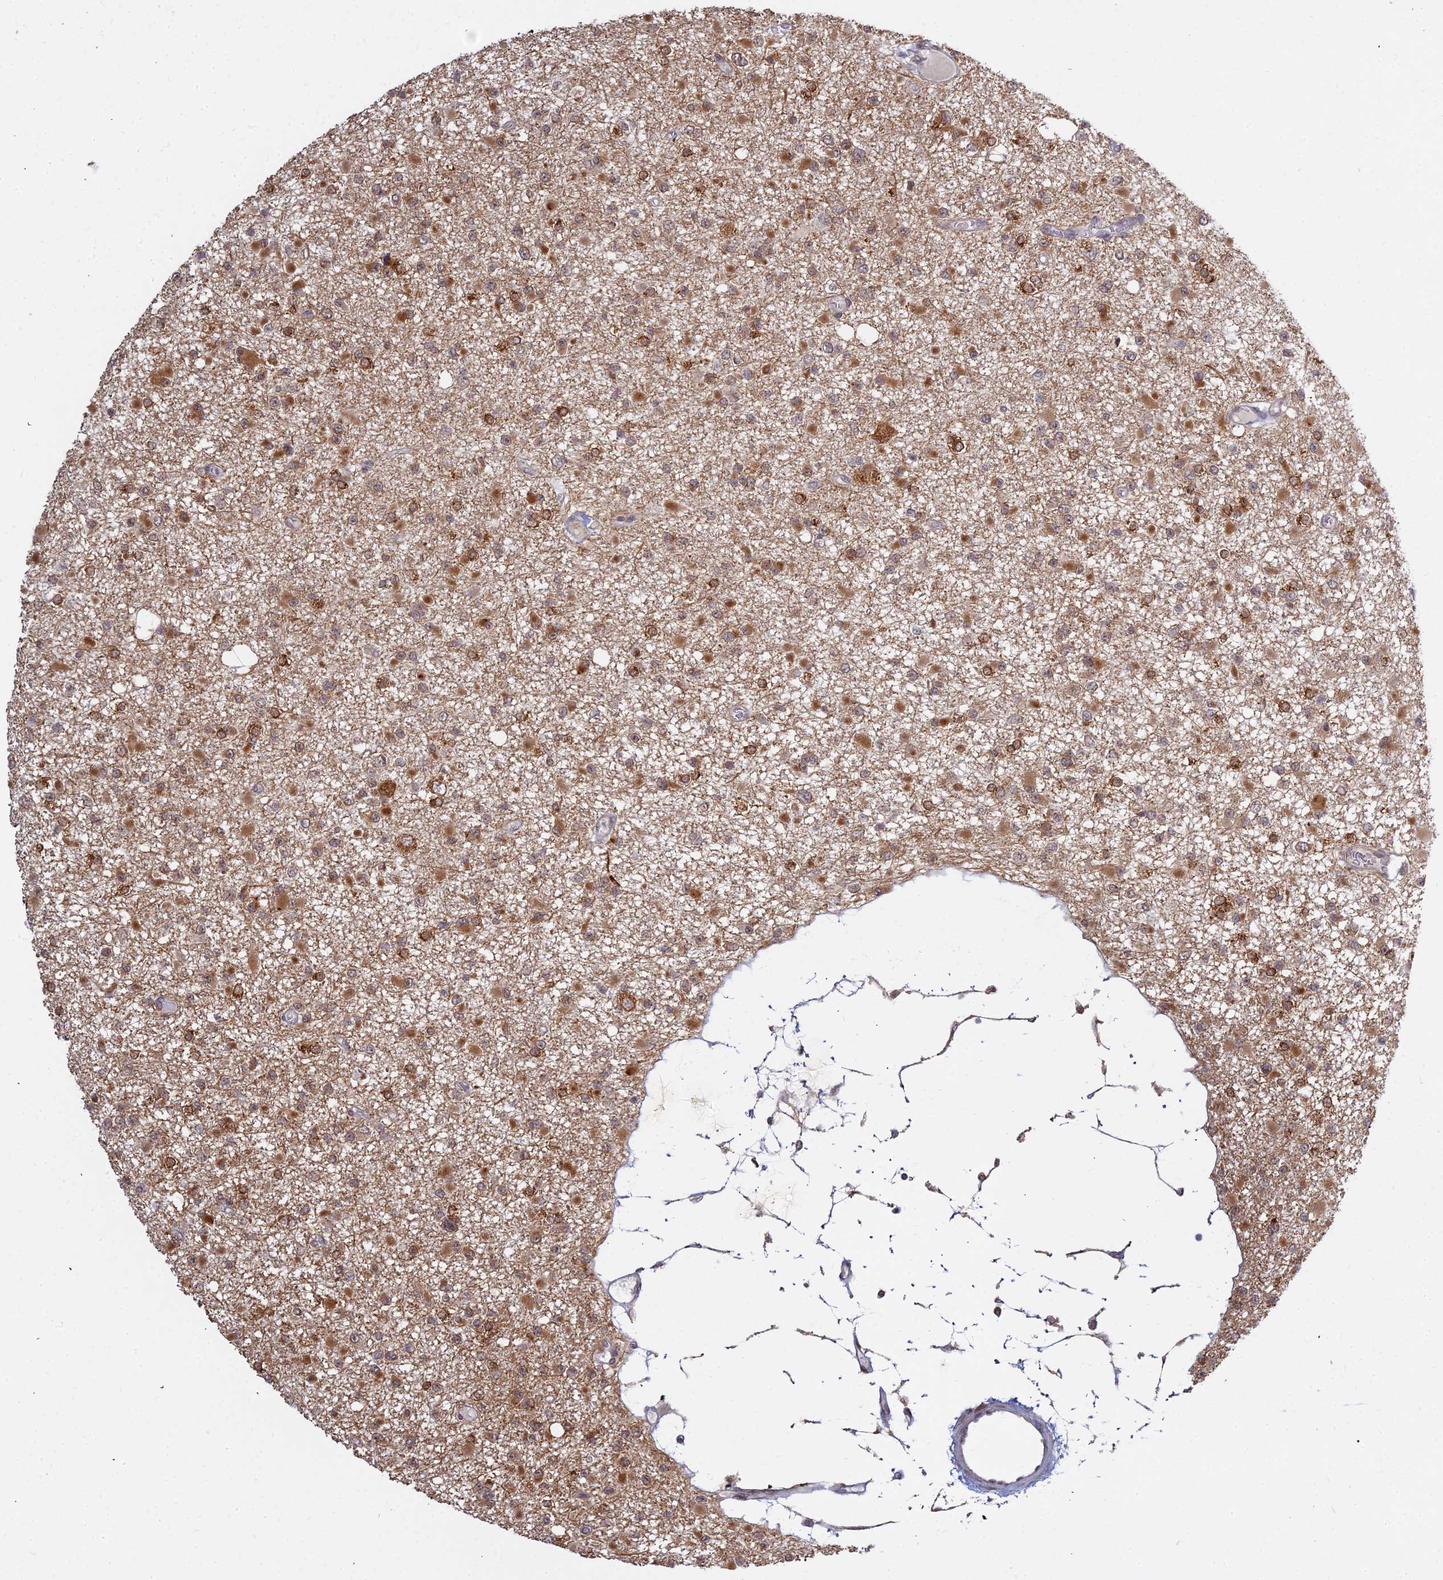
{"staining": {"intensity": "moderate", "quantity": ">75%", "location": "cytoplasmic/membranous,nuclear"}, "tissue": "glioma", "cell_type": "Tumor cells", "image_type": "cancer", "snomed": [{"axis": "morphology", "description": "Glioma, malignant, Low grade"}, {"axis": "topography", "description": "Brain"}], "caption": "IHC (DAB (3,3'-diaminobenzidine)) staining of glioma exhibits moderate cytoplasmic/membranous and nuclear protein staining in about >75% of tumor cells. (DAB IHC with brightfield microscopy, high magnification).", "gene": "ABCA2", "patient": {"sex": "female", "age": 22}}